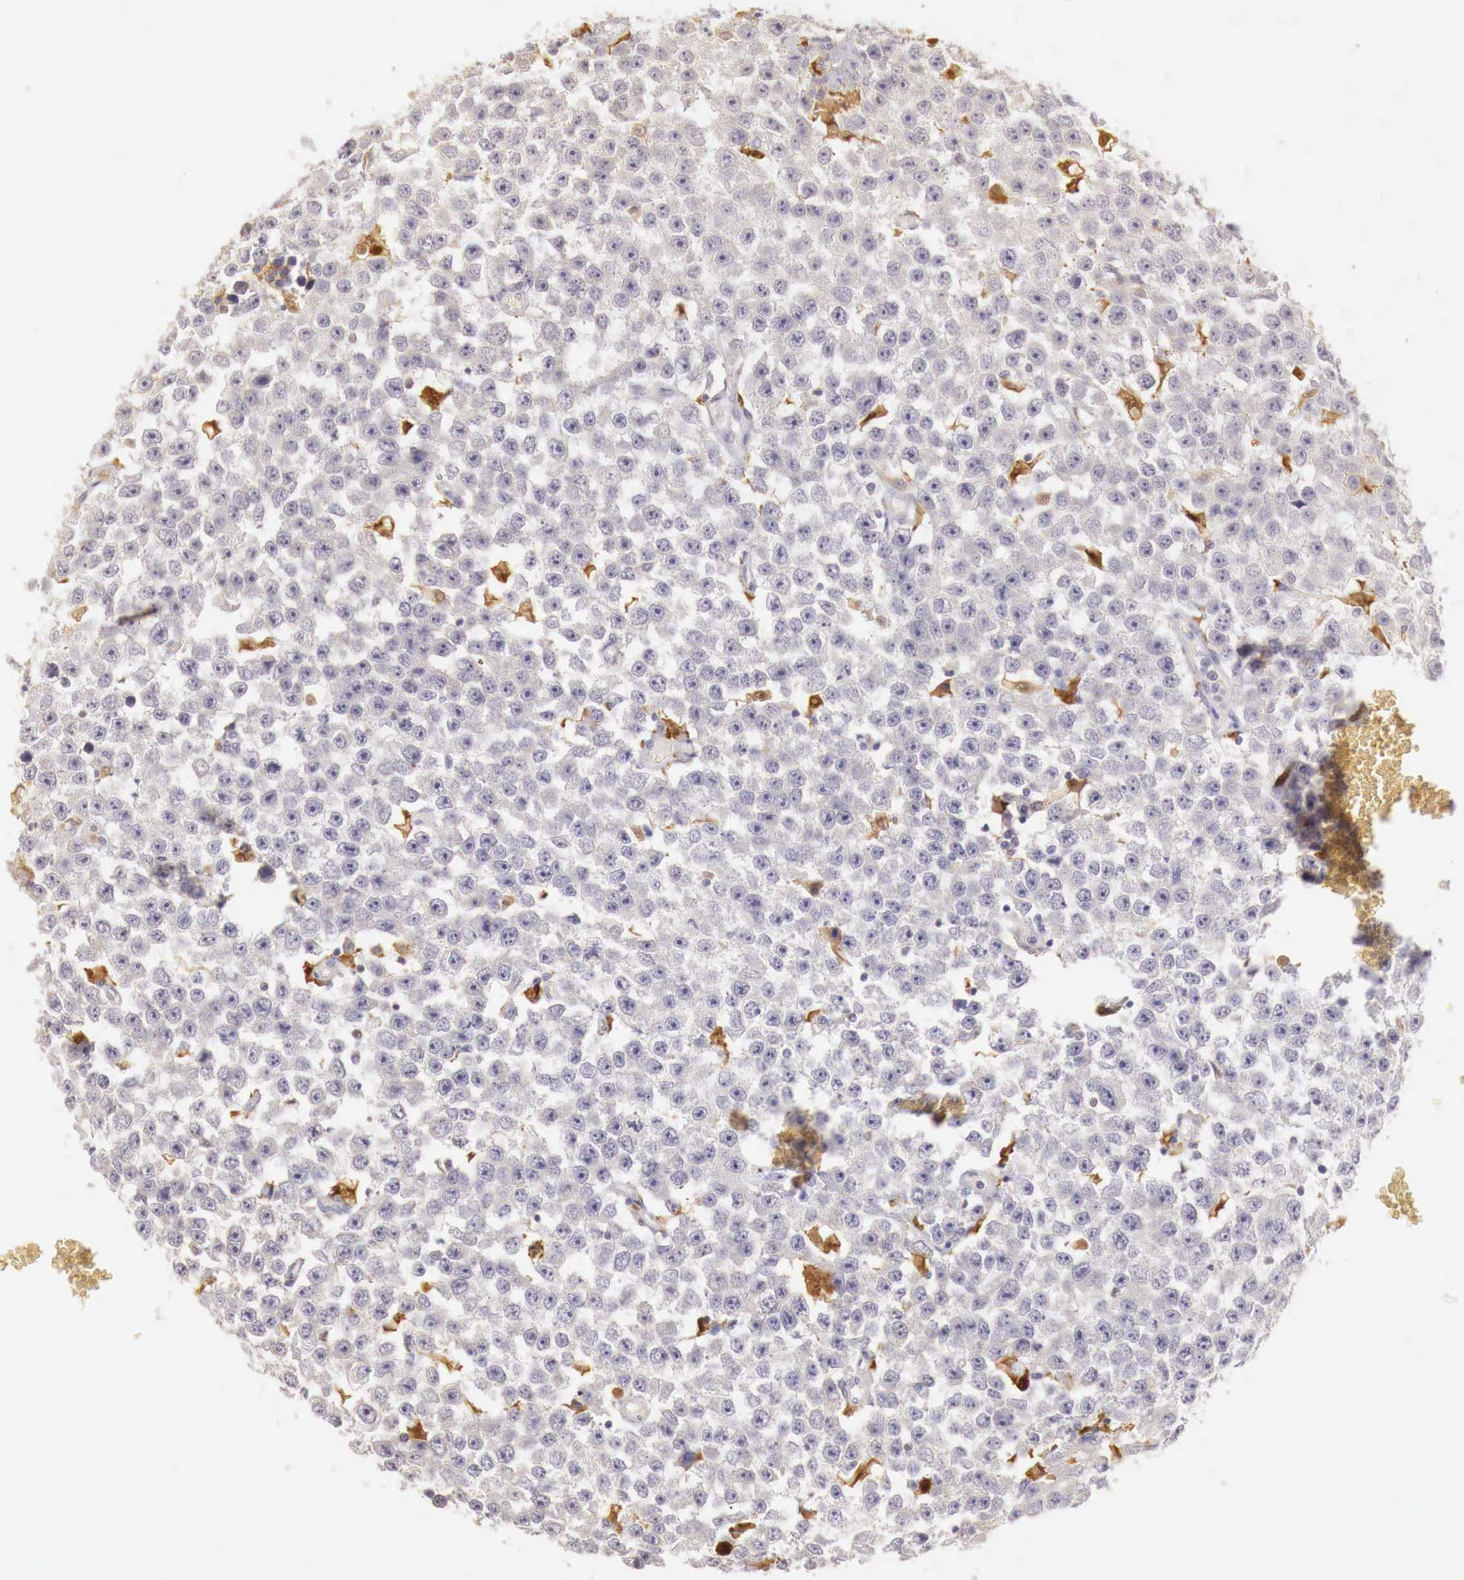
{"staining": {"intensity": "negative", "quantity": "none", "location": "none"}, "tissue": "testis cancer", "cell_type": "Tumor cells", "image_type": "cancer", "snomed": [{"axis": "morphology", "description": "Seminoma, NOS"}, {"axis": "topography", "description": "Testis"}], "caption": "The IHC image has no significant positivity in tumor cells of testis cancer (seminoma) tissue.", "gene": "RENBP", "patient": {"sex": "male", "age": 52}}